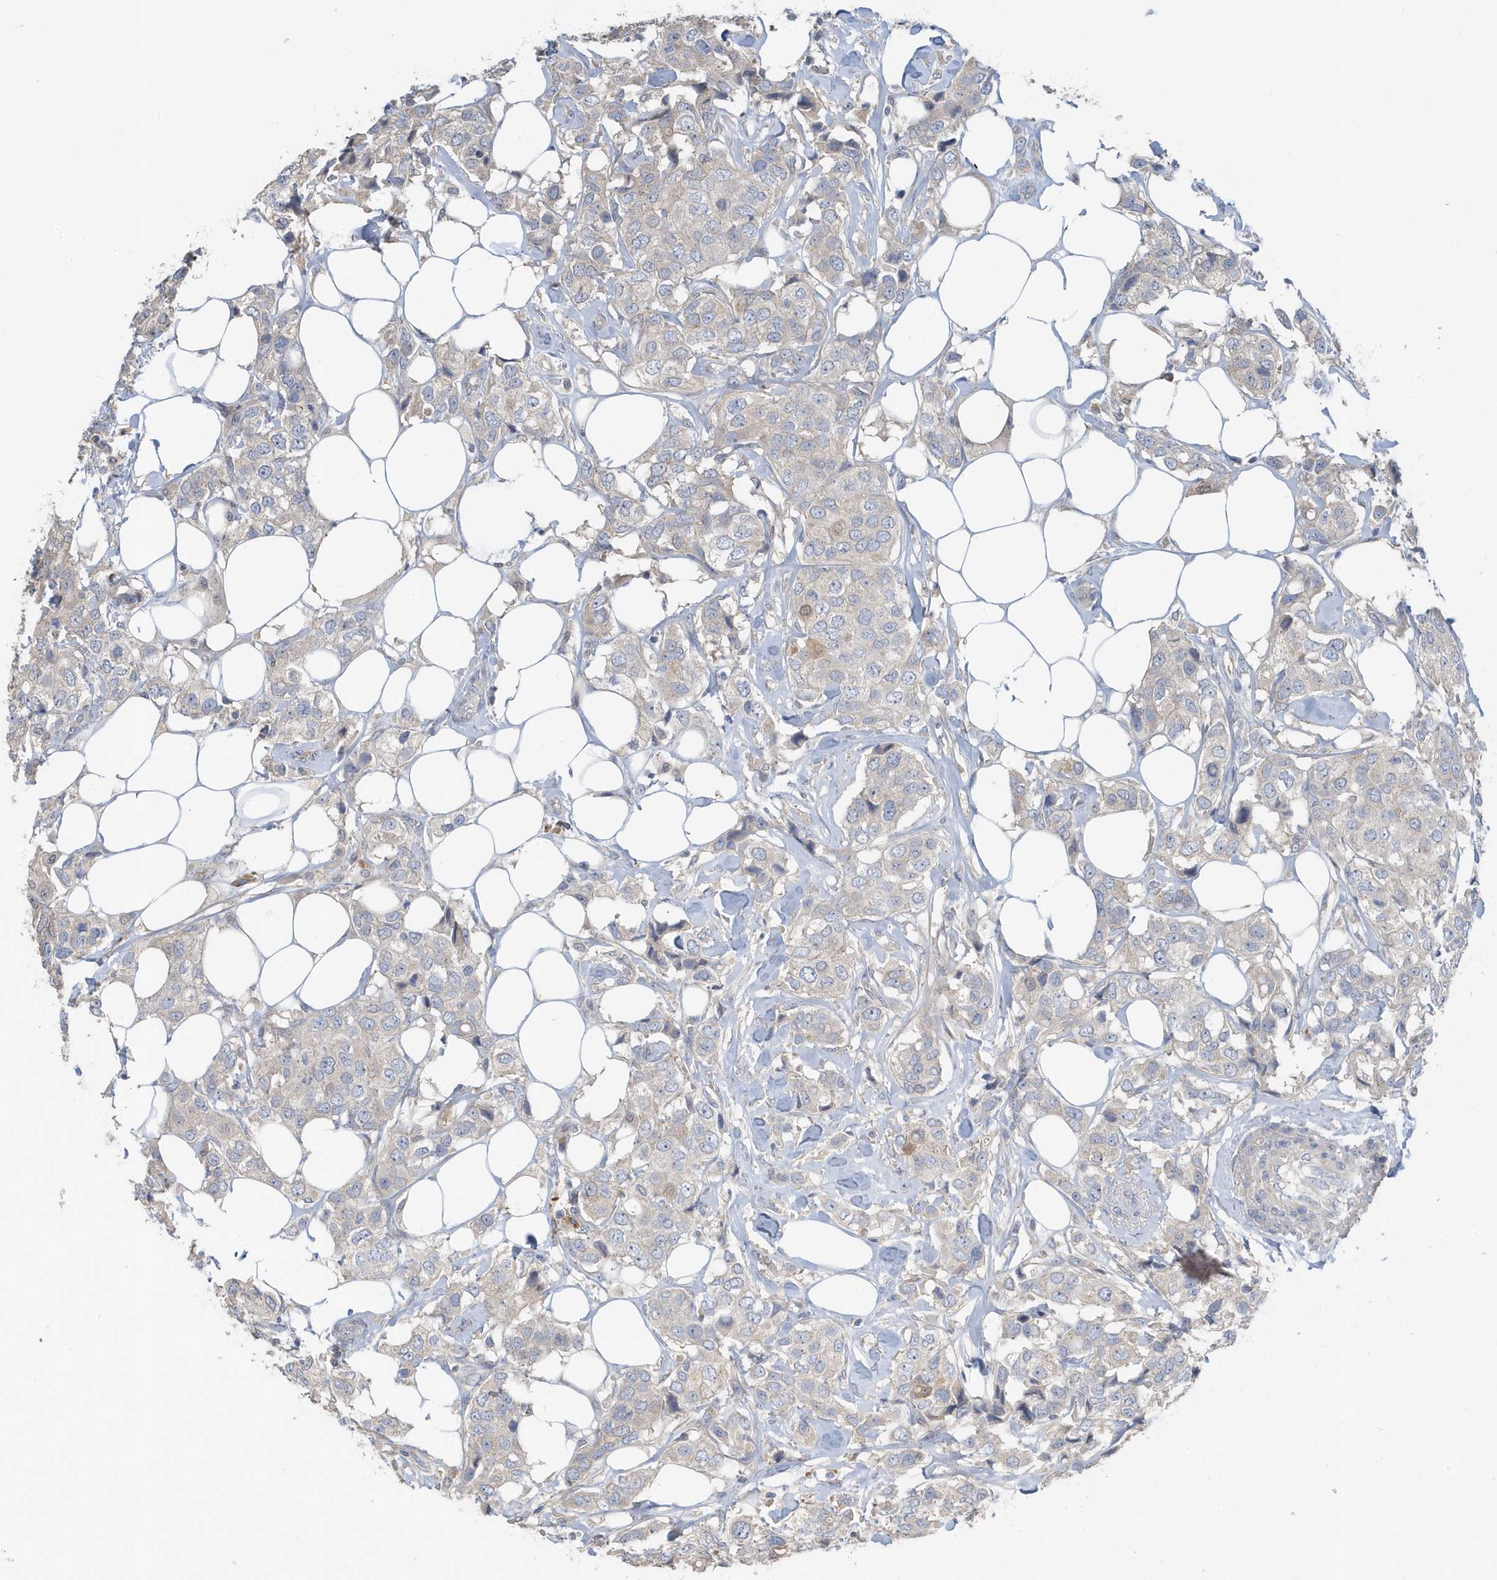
{"staining": {"intensity": "negative", "quantity": "none", "location": "none"}, "tissue": "breast cancer", "cell_type": "Tumor cells", "image_type": "cancer", "snomed": [{"axis": "morphology", "description": "Duct carcinoma"}, {"axis": "topography", "description": "Breast"}], "caption": "IHC micrograph of neoplastic tissue: human intraductal carcinoma (breast) stained with DAB exhibits no significant protein staining in tumor cells.", "gene": "USP53", "patient": {"sex": "female", "age": 80}}